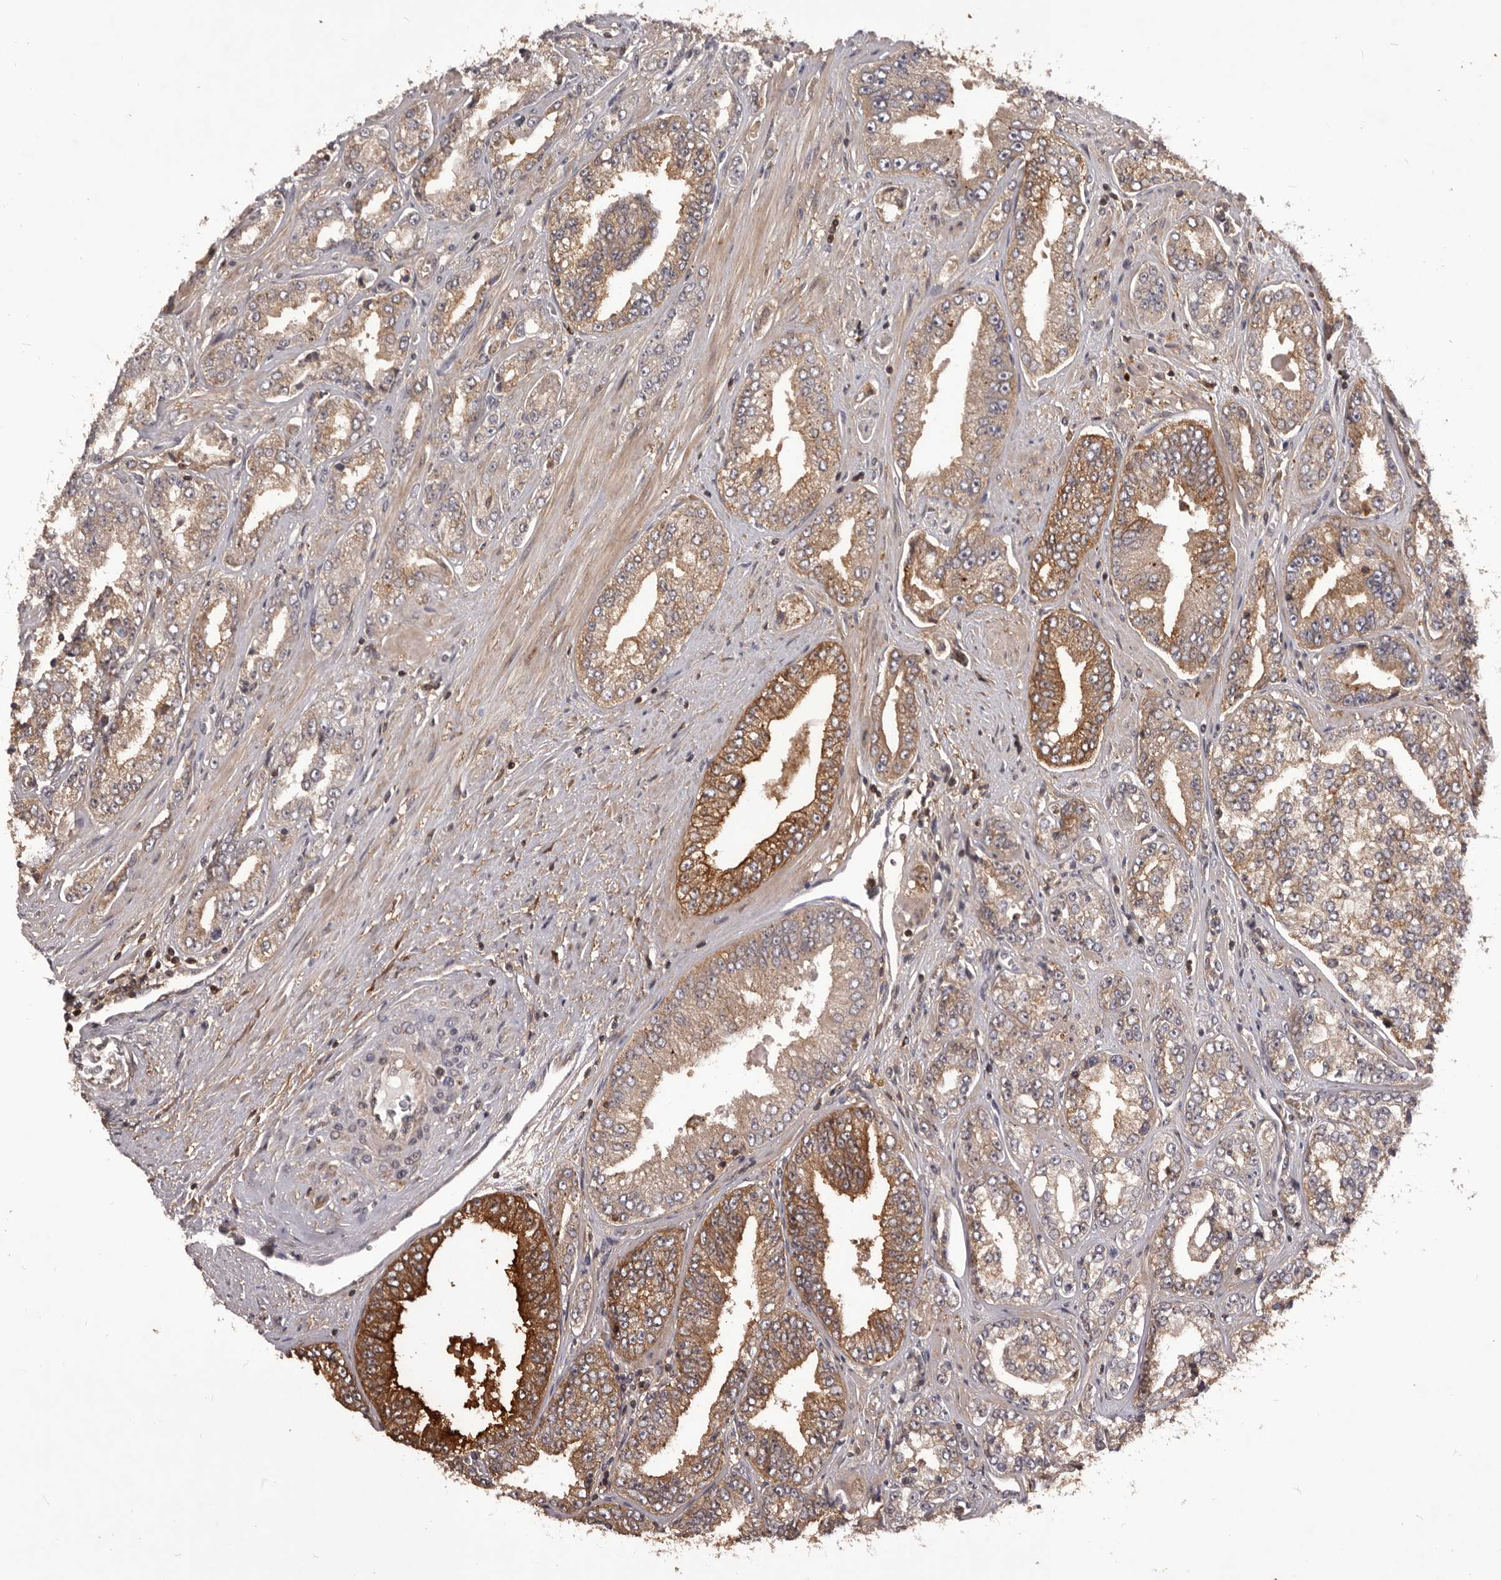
{"staining": {"intensity": "moderate", "quantity": ">75%", "location": "cytoplasmic/membranous"}, "tissue": "prostate cancer", "cell_type": "Tumor cells", "image_type": "cancer", "snomed": [{"axis": "morphology", "description": "Adenocarcinoma, High grade"}, {"axis": "topography", "description": "Prostate"}], "caption": "Protein staining reveals moderate cytoplasmic/membranous staining in approximately >75% of tumor cells in prostate cancer (high-grade adenocarcinoma).", "gene": "GLIPR2", "patient": {"sex": "male", "age": 71}}